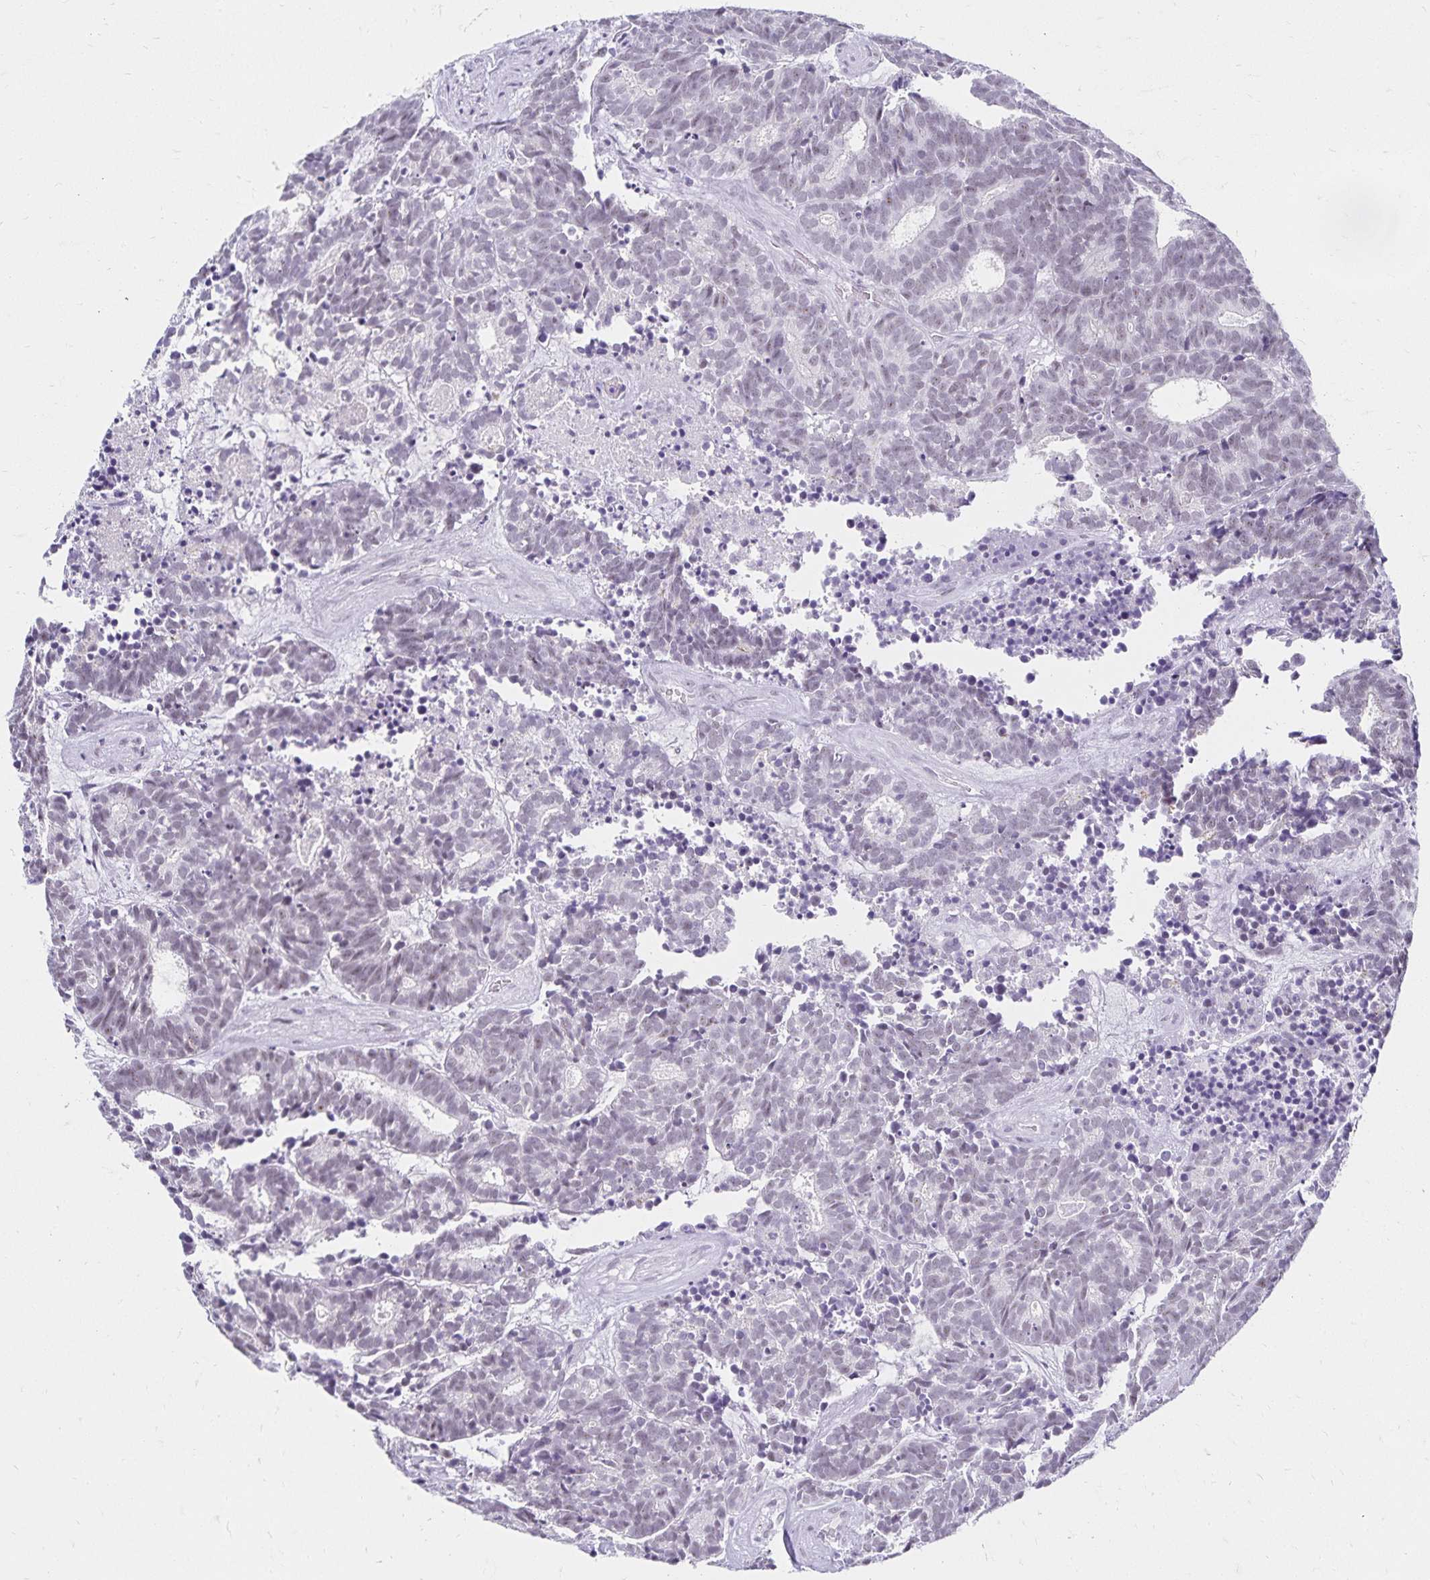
{"staining": {"intensity": "negative", "quantity": "none", "location": "none"}, "tissue": "head and neck cancer", "cell_type": "Tumor cells", "image_type": "cancer", "snomed": [{"axis": "morphology", "description": "Adenocarcinoma, NOS"}, {"axis": "topography", "description": "Head-Neck"}], "caption": "Tumor cells show no significant staining in head and neck cancer. (DAB immunohistochemistry (IHC) with hematoxylin counter stain).", "gene": "C20orf85", "patient": {"sex": "female", "age": 81}}